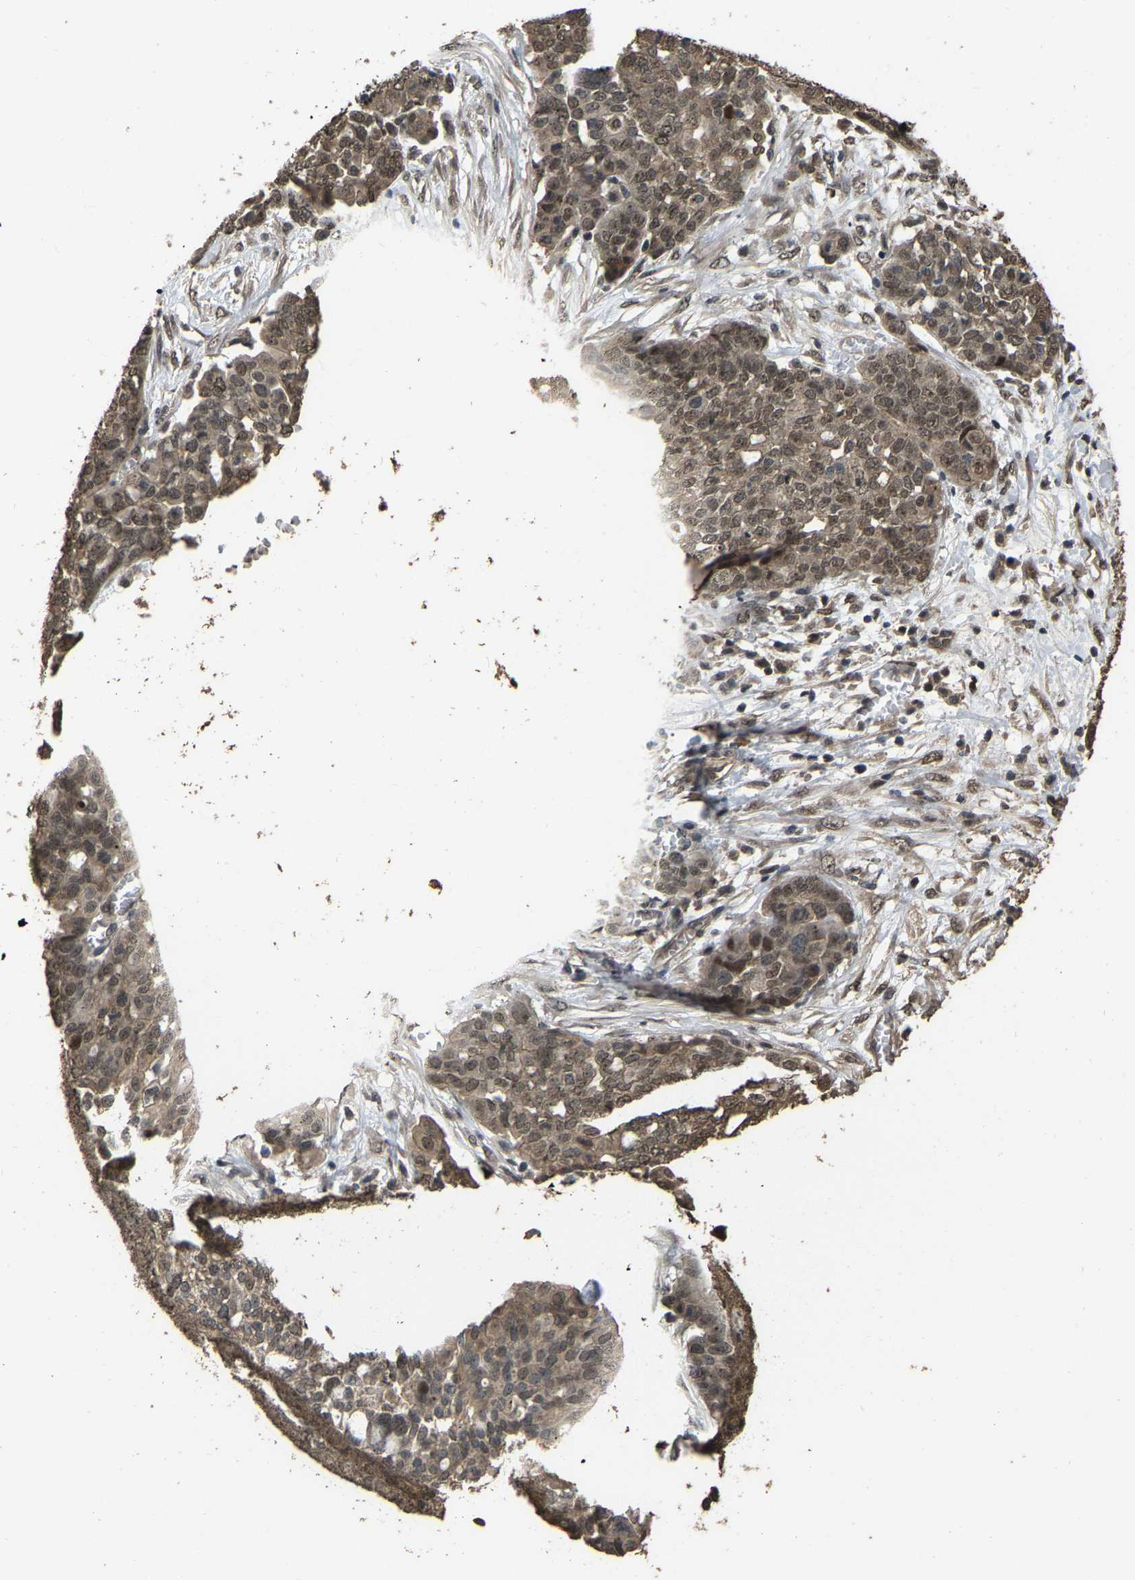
{"staining": {"intensity": "moderate", "quantity": ">75%", "location": "cytoplasmic/membranous,nuclear"}, "tissue": "ovarian cancer", "cell_type": "Tumor cells", "image_type": "cancer", "snomed": [{"axis": "morphology", "description": "Cystadenocarcinoma, serous, NOS"}, {"axis": "topography", "description": "Soft tissue"}, {"axis": "topography", "description": "Ovary"}], "caption": "Immunohistochemistry of human serous cystadenocarcinoma (ovarian) demonstrates medium levels of moderate cytoplasmic/membranous and nuclear expression in about >75% of tumor cells. Nuclei are stained in blue.", "gene": "ARHGAP23", "patient": {"sex": "female", "age": 57}}